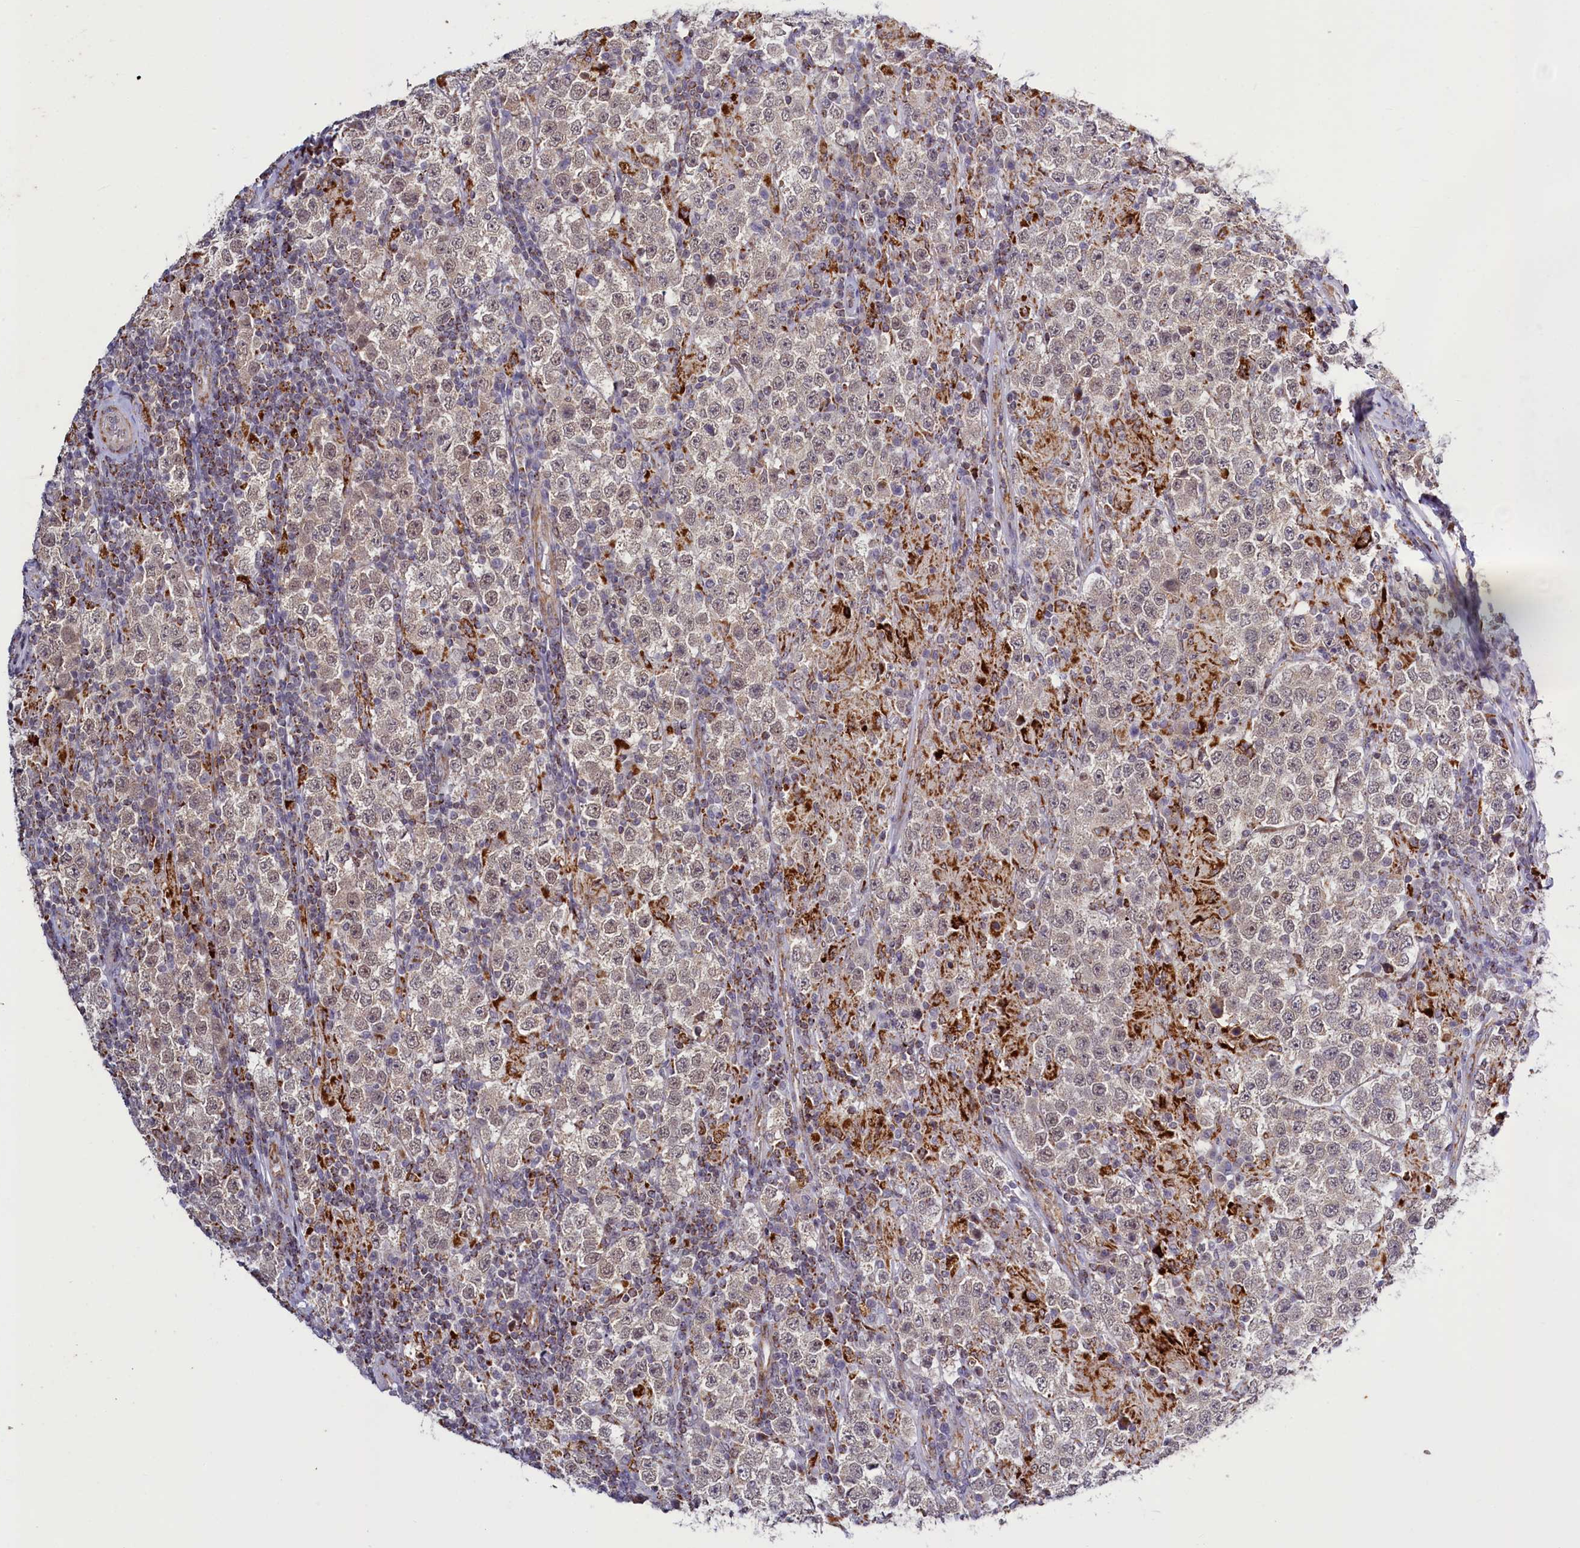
{"staining": {"intensity": "weak", "quantity": ">75%", "location": "cytoplasmic/membranous,nuclear"}, "tissue": "testis cancer", "cell_type": "Tumor cells", "image_type": "cancer", "snomed": [{"axis": "morphology", "description": "Normal tissue, NOS"}, {"axis": "morphology", "description": "Urothelial carcinoma, High grade"}, {"axis": "morphology", "description": "Seminoma, NOS"}, {"axis": "morphology", "description": "Carcinoma, Embryonal, NOS"}, {"axis": "topography", "description": "Urinary bladder"}, {"axis": "topography", "description": "Testis"}], "caption": "Protein expression analysis of human high-grade urothelial carcinoma (testis) reveals weak cytoplasmic/membranous and nuclear staining in about >75% of tumor cells. (DAB IHC with brightfield microscopy, high magnification).", "gene": "DYNC2H1", "patient": {"sex": "male", "age": 41}}